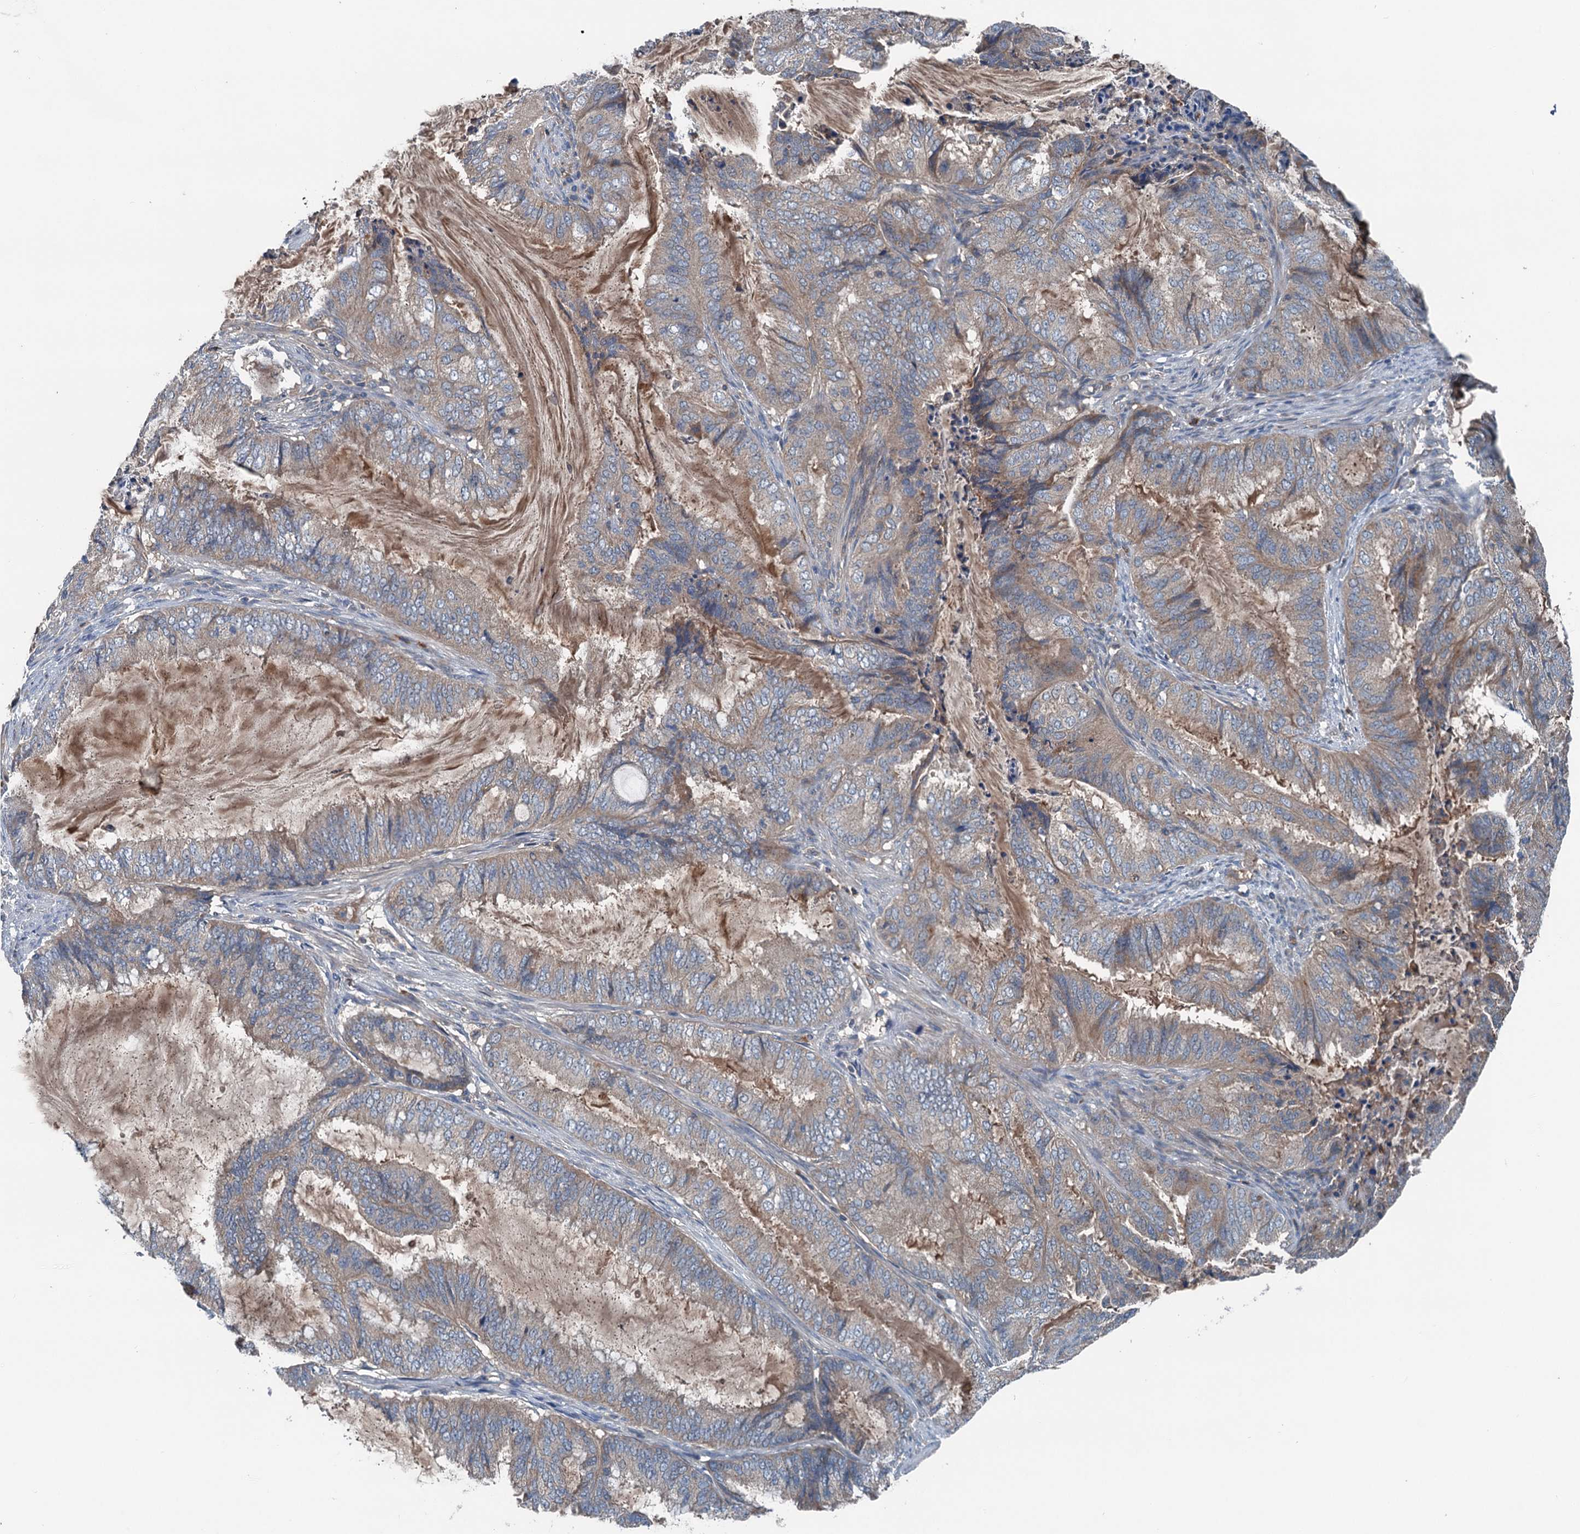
{"staining": {"intensity": "weak", "quantity": "25%-75%", "location": "cytoplasmic/membranous"}, "tissue": "endometrial cancer", "cell_type": "Tumor cells", "image_type": "cancer", "snomed": [{"axis": "morphology", "description": "Adenocarcinoma, NOS"}, {"axis": "topography", "description": "Endometrium"}], "caption": "IHC of endometrial adenocarcinoma displays low levels of weak cytoplasmic/membranous staining in approximately 25%-75% of tumor cells.", "gene": "PDSS1", "patient": {"sex": "female", "age": 51}}